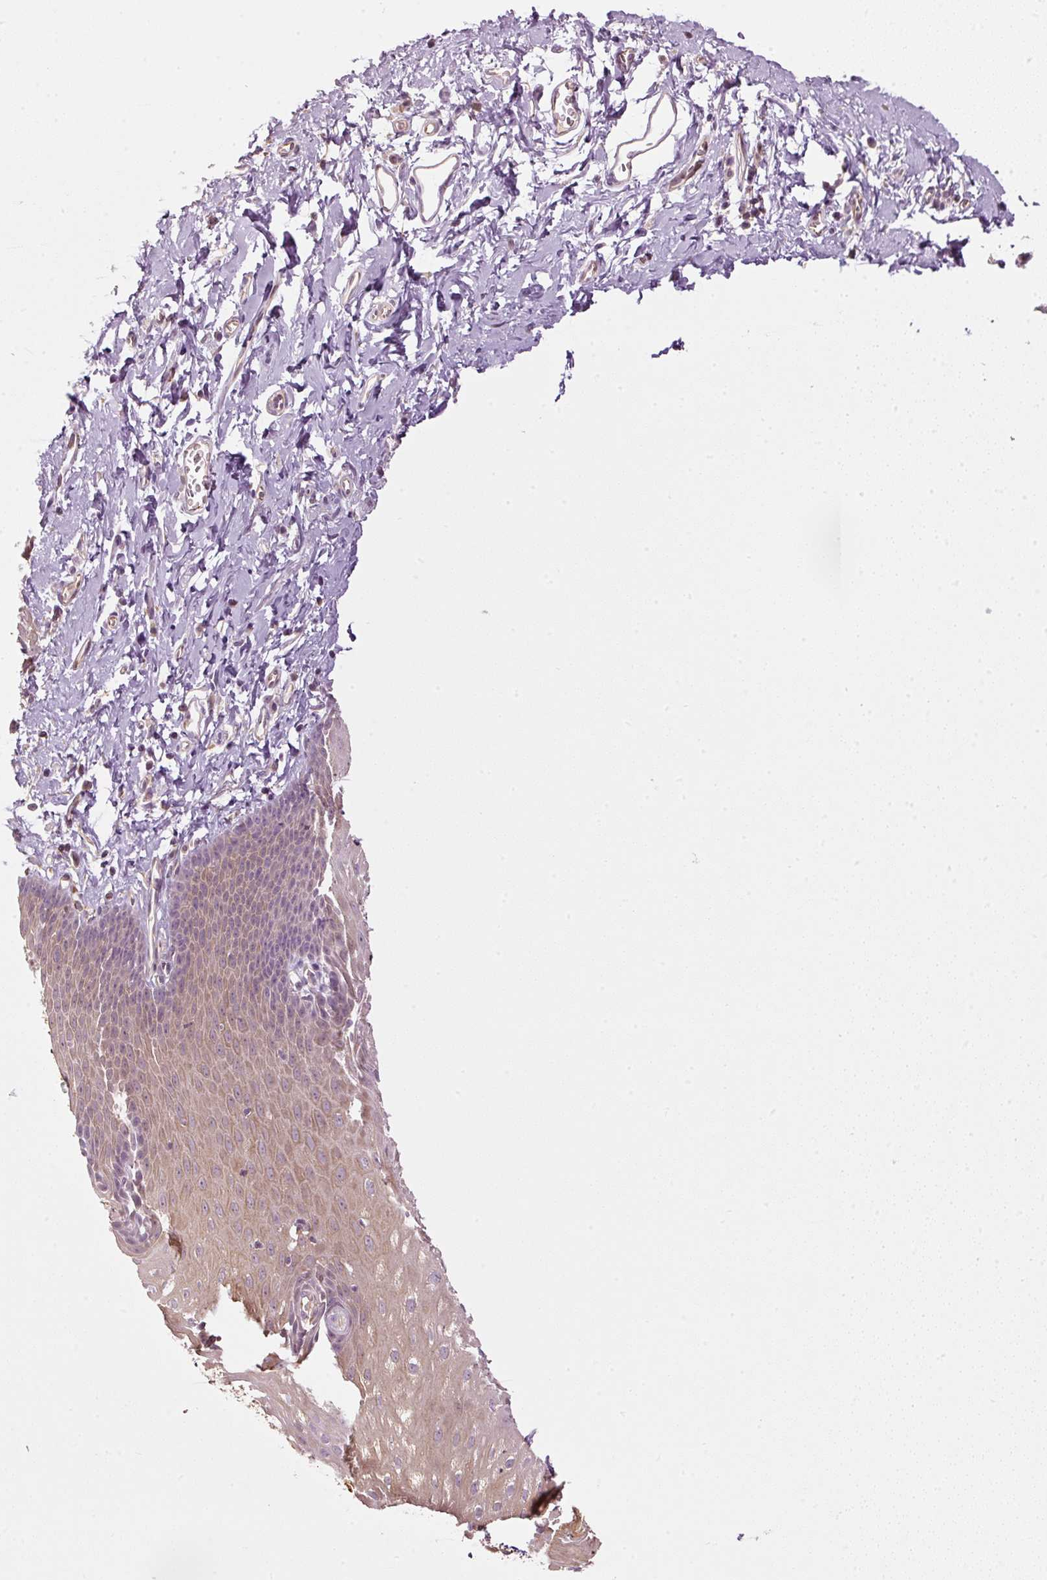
{"staining": {"intensity": "moderate", "quantity": ">75%", "location": "cytoplasmic/membranous"}, "tissue": "esophagus", "cell_type": "Squamous epithelial cells", "image_type": "normal", "snomed": [{"axis": "morphology", "description": "Normal tissue, NOS"}, {"axis": "topography", "description": "Esophagus"}], "caption": "The micrograph displays immunohistochemical staining of benign esophagus. There is moderate cytoplasmic/membranous expression is identified in about >75% of squamous epithelial cells.", "gene": "CDC20B", "patient": {"sex": "male", "age": 70}}